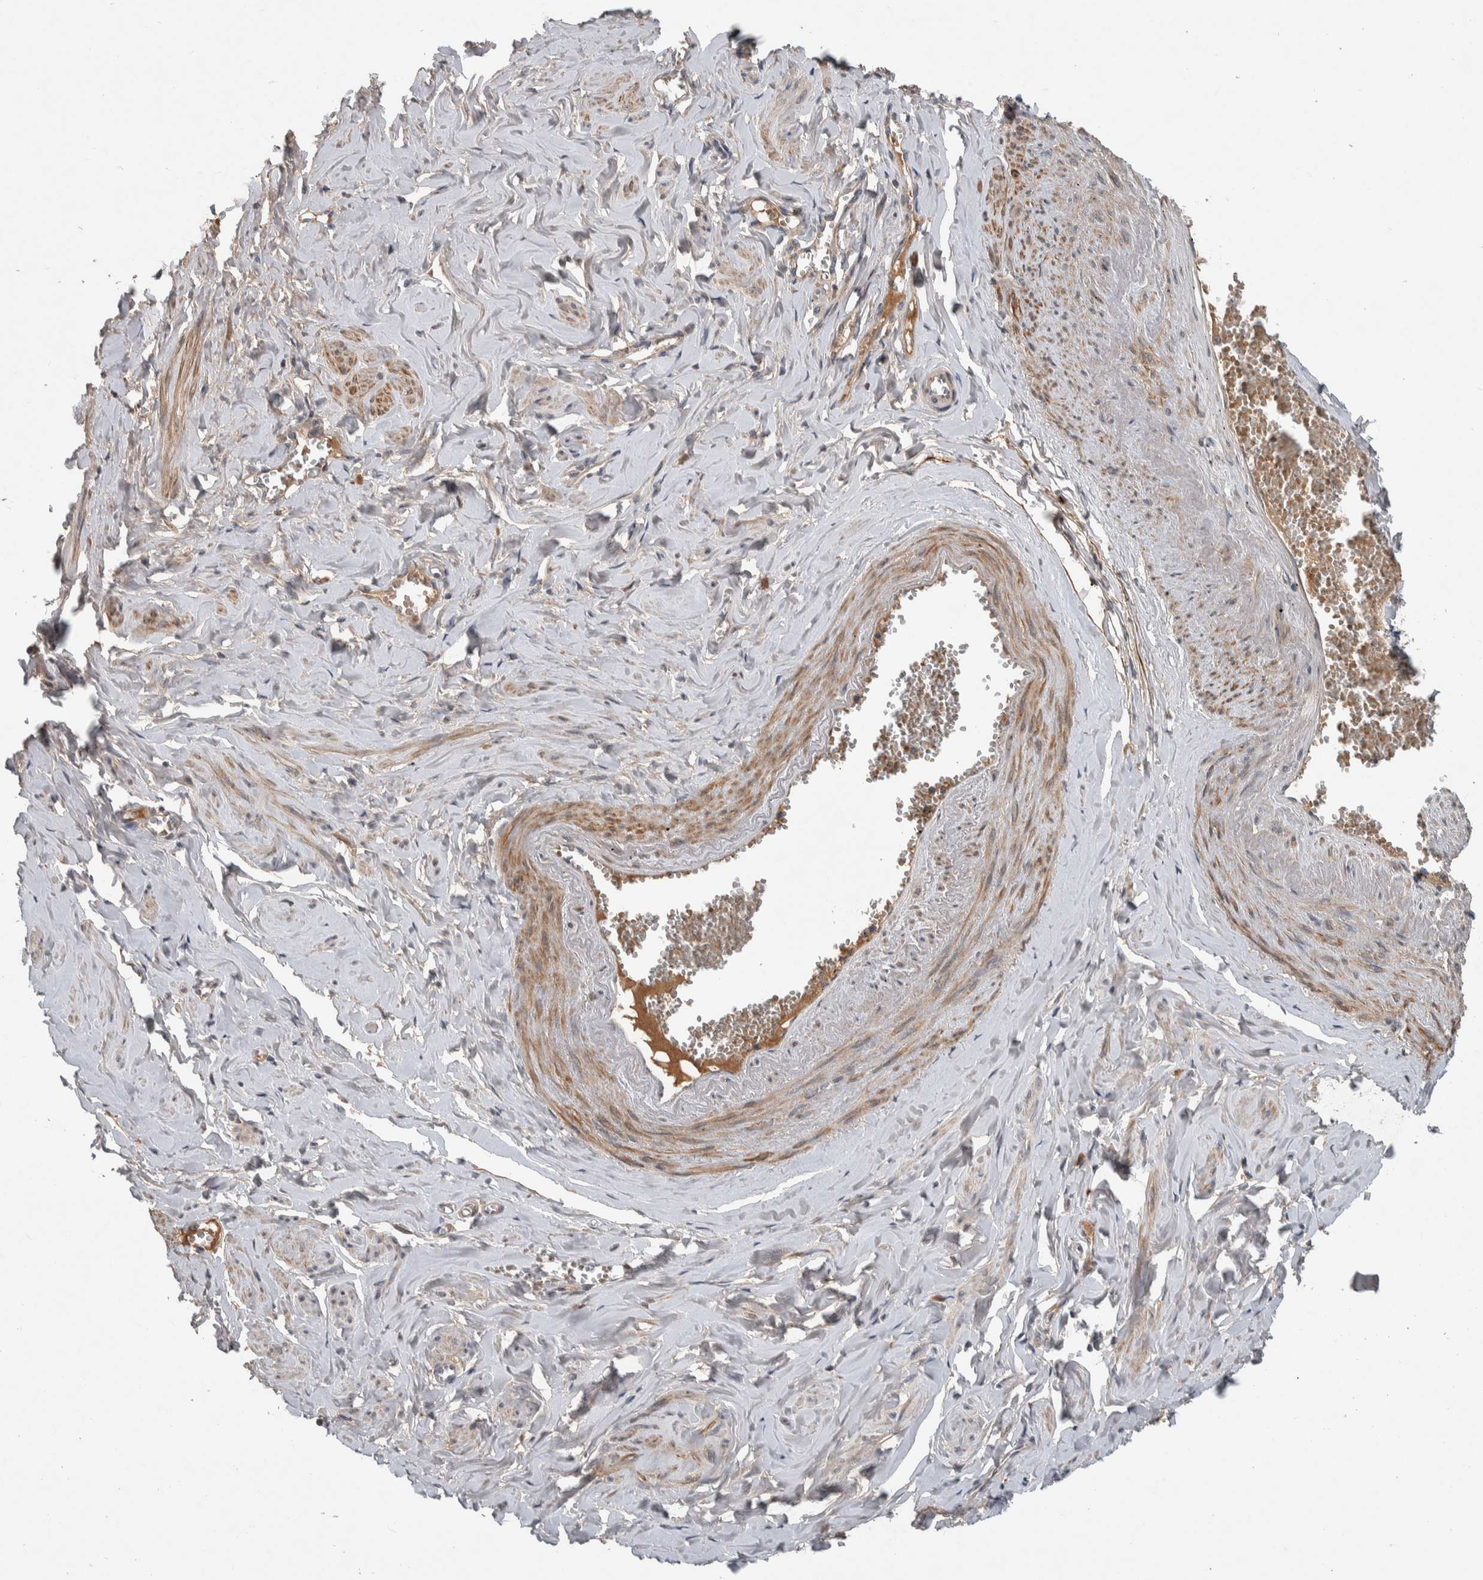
{"staining": {"intensity": "moderate", "quantity": "<25%", "location": "cytoplasmic/membranous"}, "tissue": "adipose tissue", "cell_type": "Adipocytes", "image_type": "normal", "snomed": [{"axis": "morphology", "description": "Normal tissue, NOS"}, {"axis": "topography", "description": "Vascular tissue"}, {"axis": "topography", "description": "Fallopian tube"}, {"axis": "topography", "description": "Ovary"}], "caption": "High-power microscopy captured an immunohistochemistry image of benign adipose tissue, revealing moderate cytoplasmic/membranous positivity in approximately <25% of adipocytes.", "gene": "CHRM3", "patient": {"sex": "female", "age": 67}}